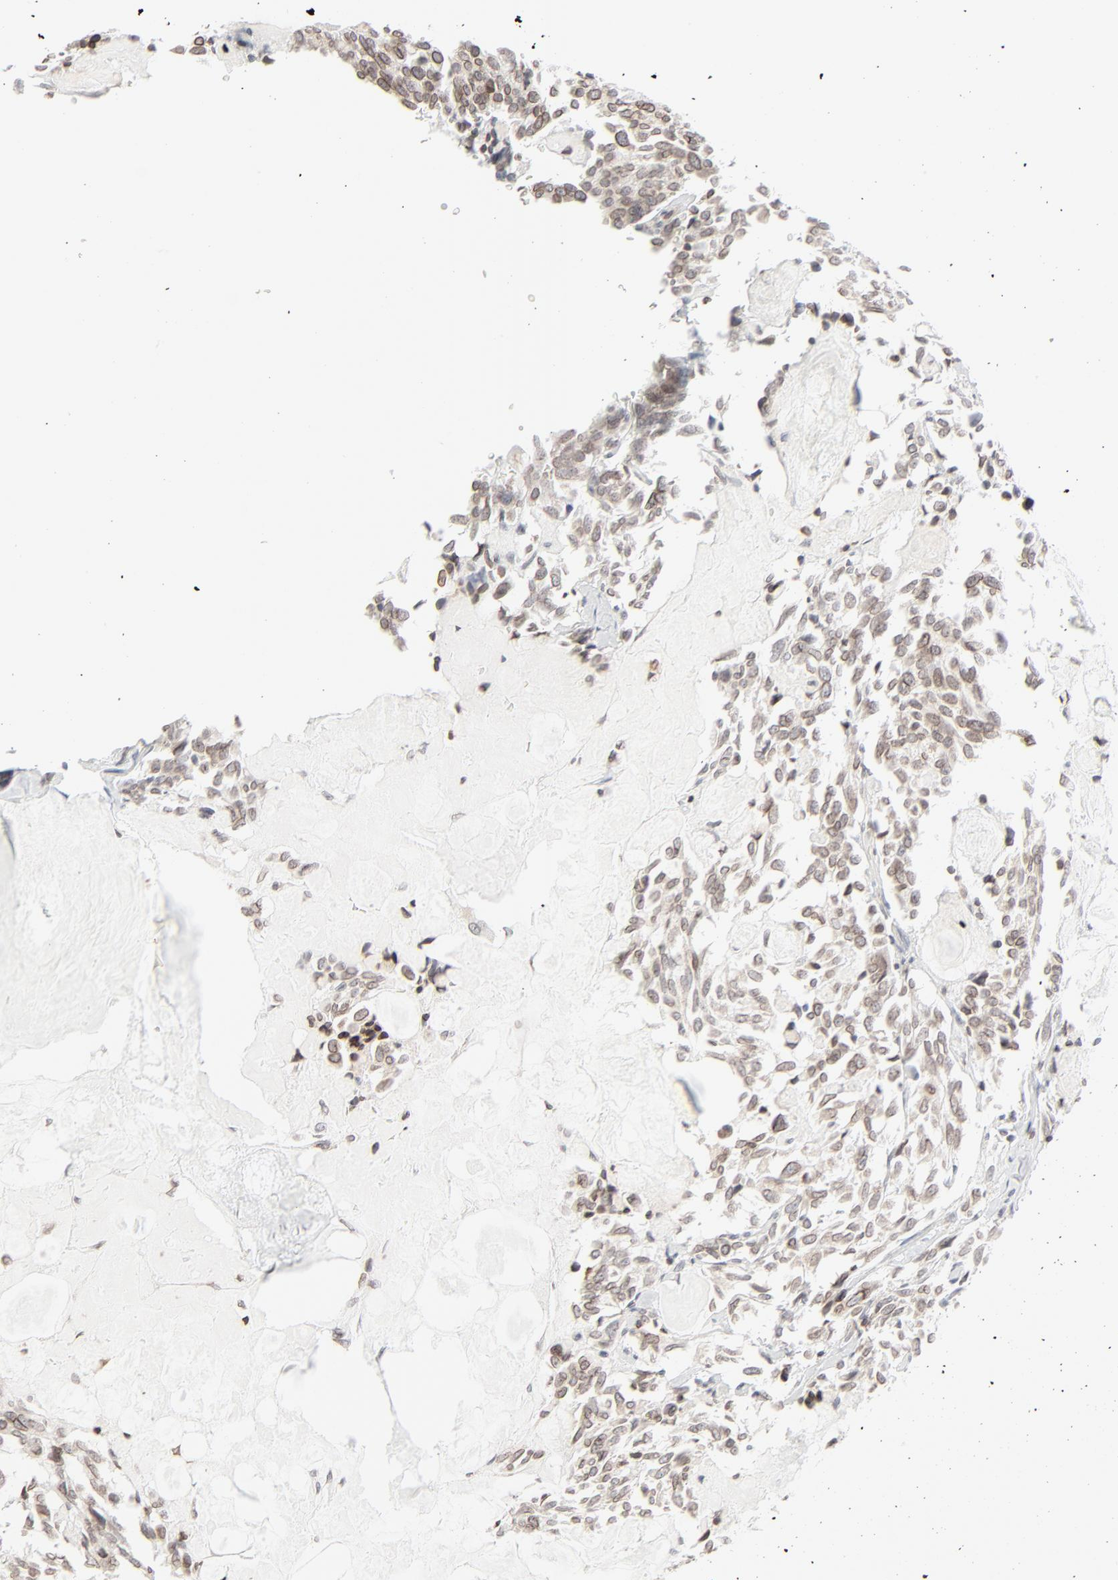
{"staining": {"intensity": "weak", "quantity": ">75%", "location": "cytoplasmic/membranous,nuclear"}, "tissue": "thyroid cancer", "cell_type": "Tumor cells", "image_type": "cancer", "snomed": [{"axis": "morphology", "description": "Carcinoma, NOS"}, {"axis": "morphology", "description": "Carcinoid, malignant, NOS"}, {"axis": "topography", "description": "Thyroid gland"}], "caption": "Brown immunohistochemical staining in human thyroid cancer (carcinoid (malignant)) demonstrates weak cytoplasmic/membranous and nuclear positivity in approximately >75% of tumor cells.", "gene": "MAD1L1", "patient": {"sex": "male", "age": 33}}